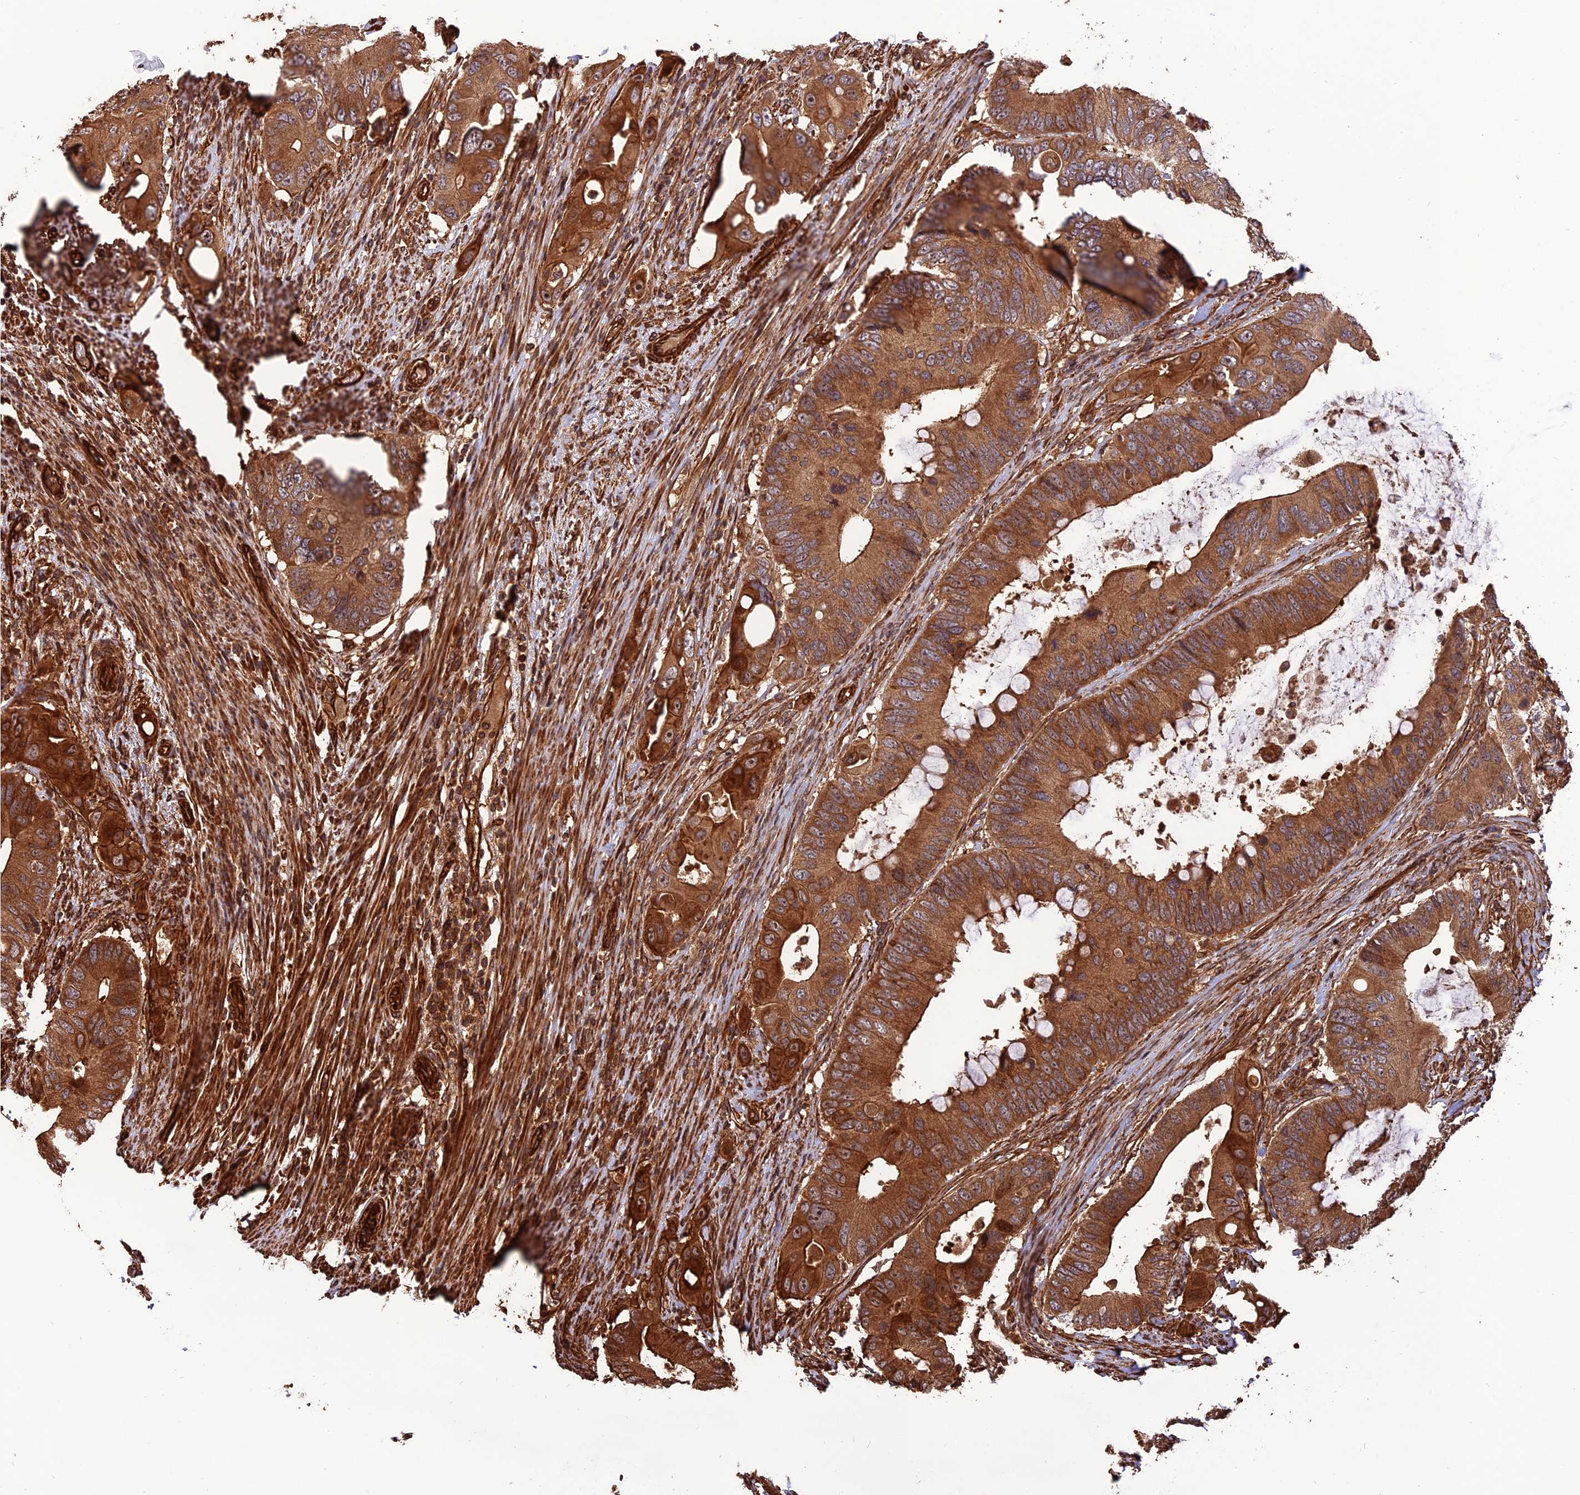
{"staining": {"intensity": "strong", "quantity": ">75%", "location": "cytoplasmic/membranous"}, "tissue": "colorectal cancer", "cell_type": "Tumor cells", "image_type": "cancer", "snomed": [{"axis": "morphology", "description": "Adenocarcinoma, NOS"}, {"axis": "topography", "description": "Colon"}], "caption": "Strong cytoplasmic/membranous staining for a protein is identified in approximately >75% of tumor cells of adenocarcinoma (colorectal) using immunohistochemistry.", "gene": "CREBL2", "patient": {"sex": "male", "age": 71}}